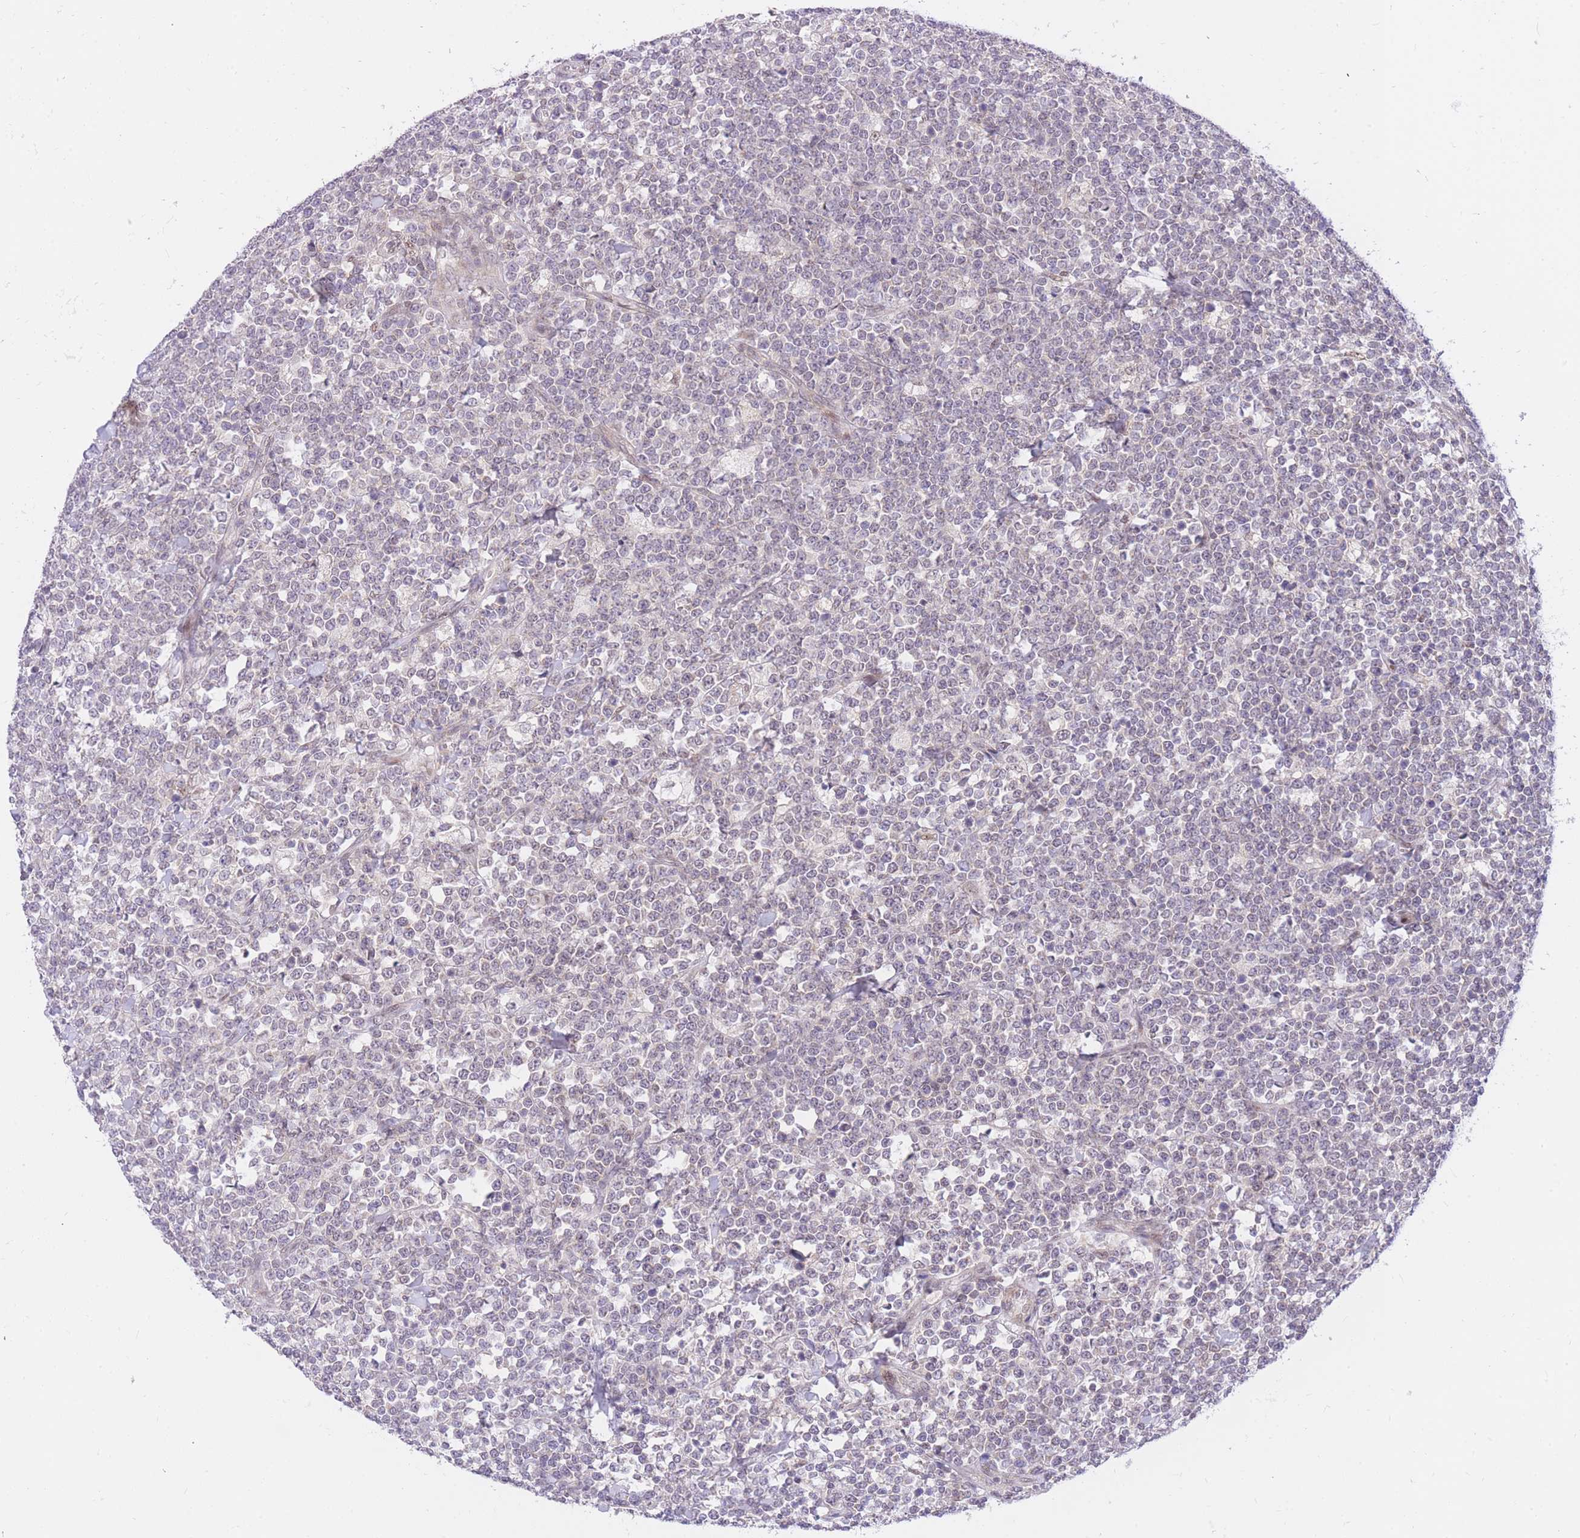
{"staining": {"intensity": "negative", "quantity": "none", "location": "none"}, "tissue": "lymphoma", "cell_type": "Tumor cells", "image_type": "cancer", "snomed": [{"axis": "morphology", "description": "Malignant lymphoma, non-Hodgkin's type, High grade"}, {"axis": "topography", "description": "Small intestine"}, {"axis": "topography", "description": "Colon"}], "caption": "This is a photomicrograph of IHC staining of lymphoma, which shows no positivity in tumor cells. The staining was performed using DAB (3,3'-diaminobenzidine) to visualize the protein expression in brown, while the nuclei were stained in blue with hematoxylin (Magnification: 20x).", "gene": "MINDY2", "patient": {"sex": "male", "age": 8}}